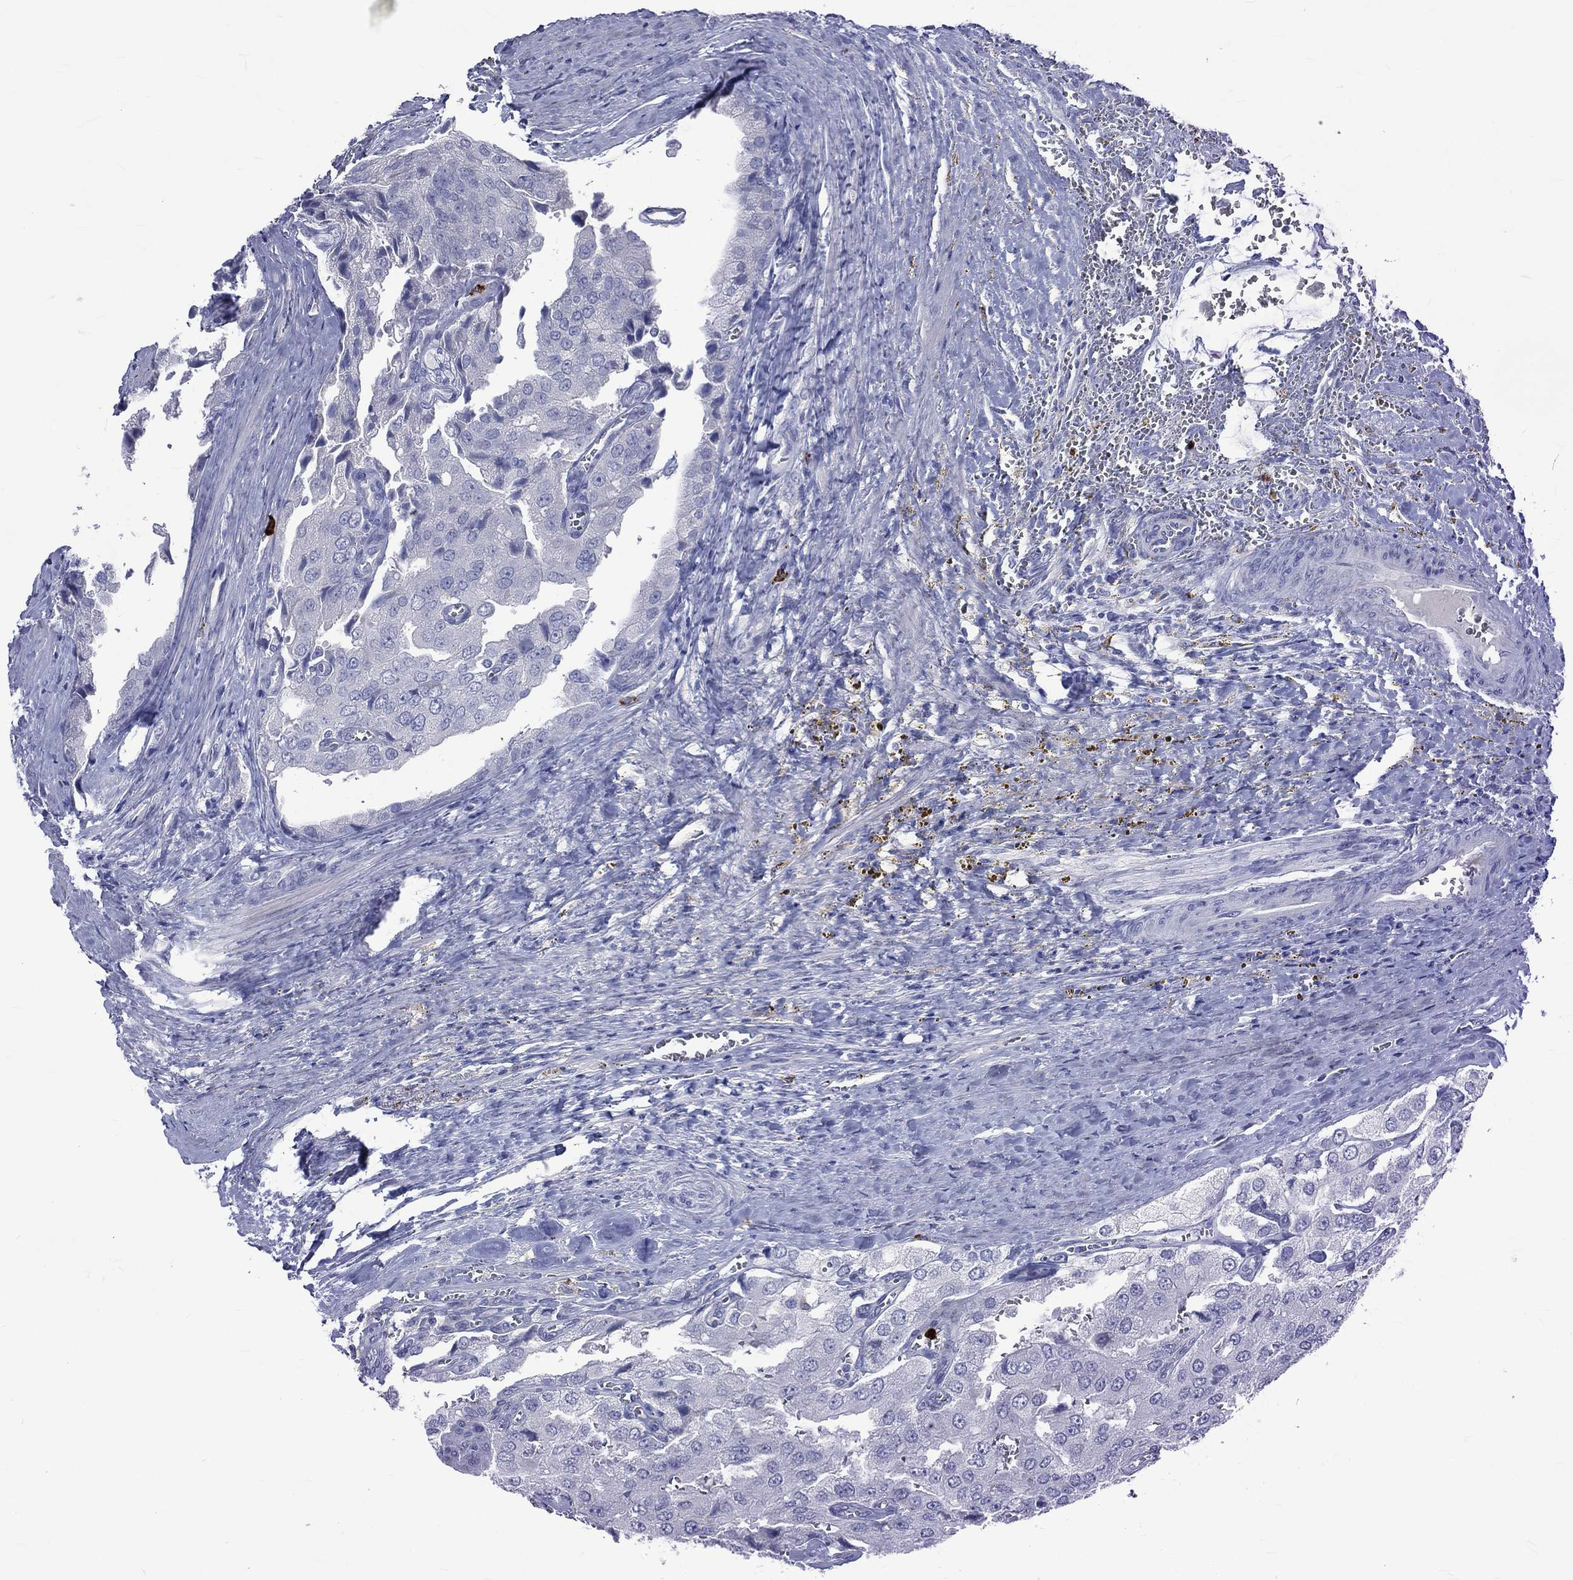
{"staining": {"intensity": "negative", "quantity": "none", "location": "none"}, "tissue": "prostate cancer", "cell_type": "Tumor cells", "image_type": "cancer", "snomed": [{"axis": "morphology", "description": "Adenocarcinoma, NOS"}, {"axis": "topography", "description": "Prostate and seminal vesicle, NOS"}, {"axis": "topography", "description": "Prostate"}], "caption": "This is an immunohistochemistry photomicrograph of human adenocarcinoma (prostate). There is no staining in tumor cells.", "gene": "ELANE", "patient": {"sex": "male", "age": 67}}